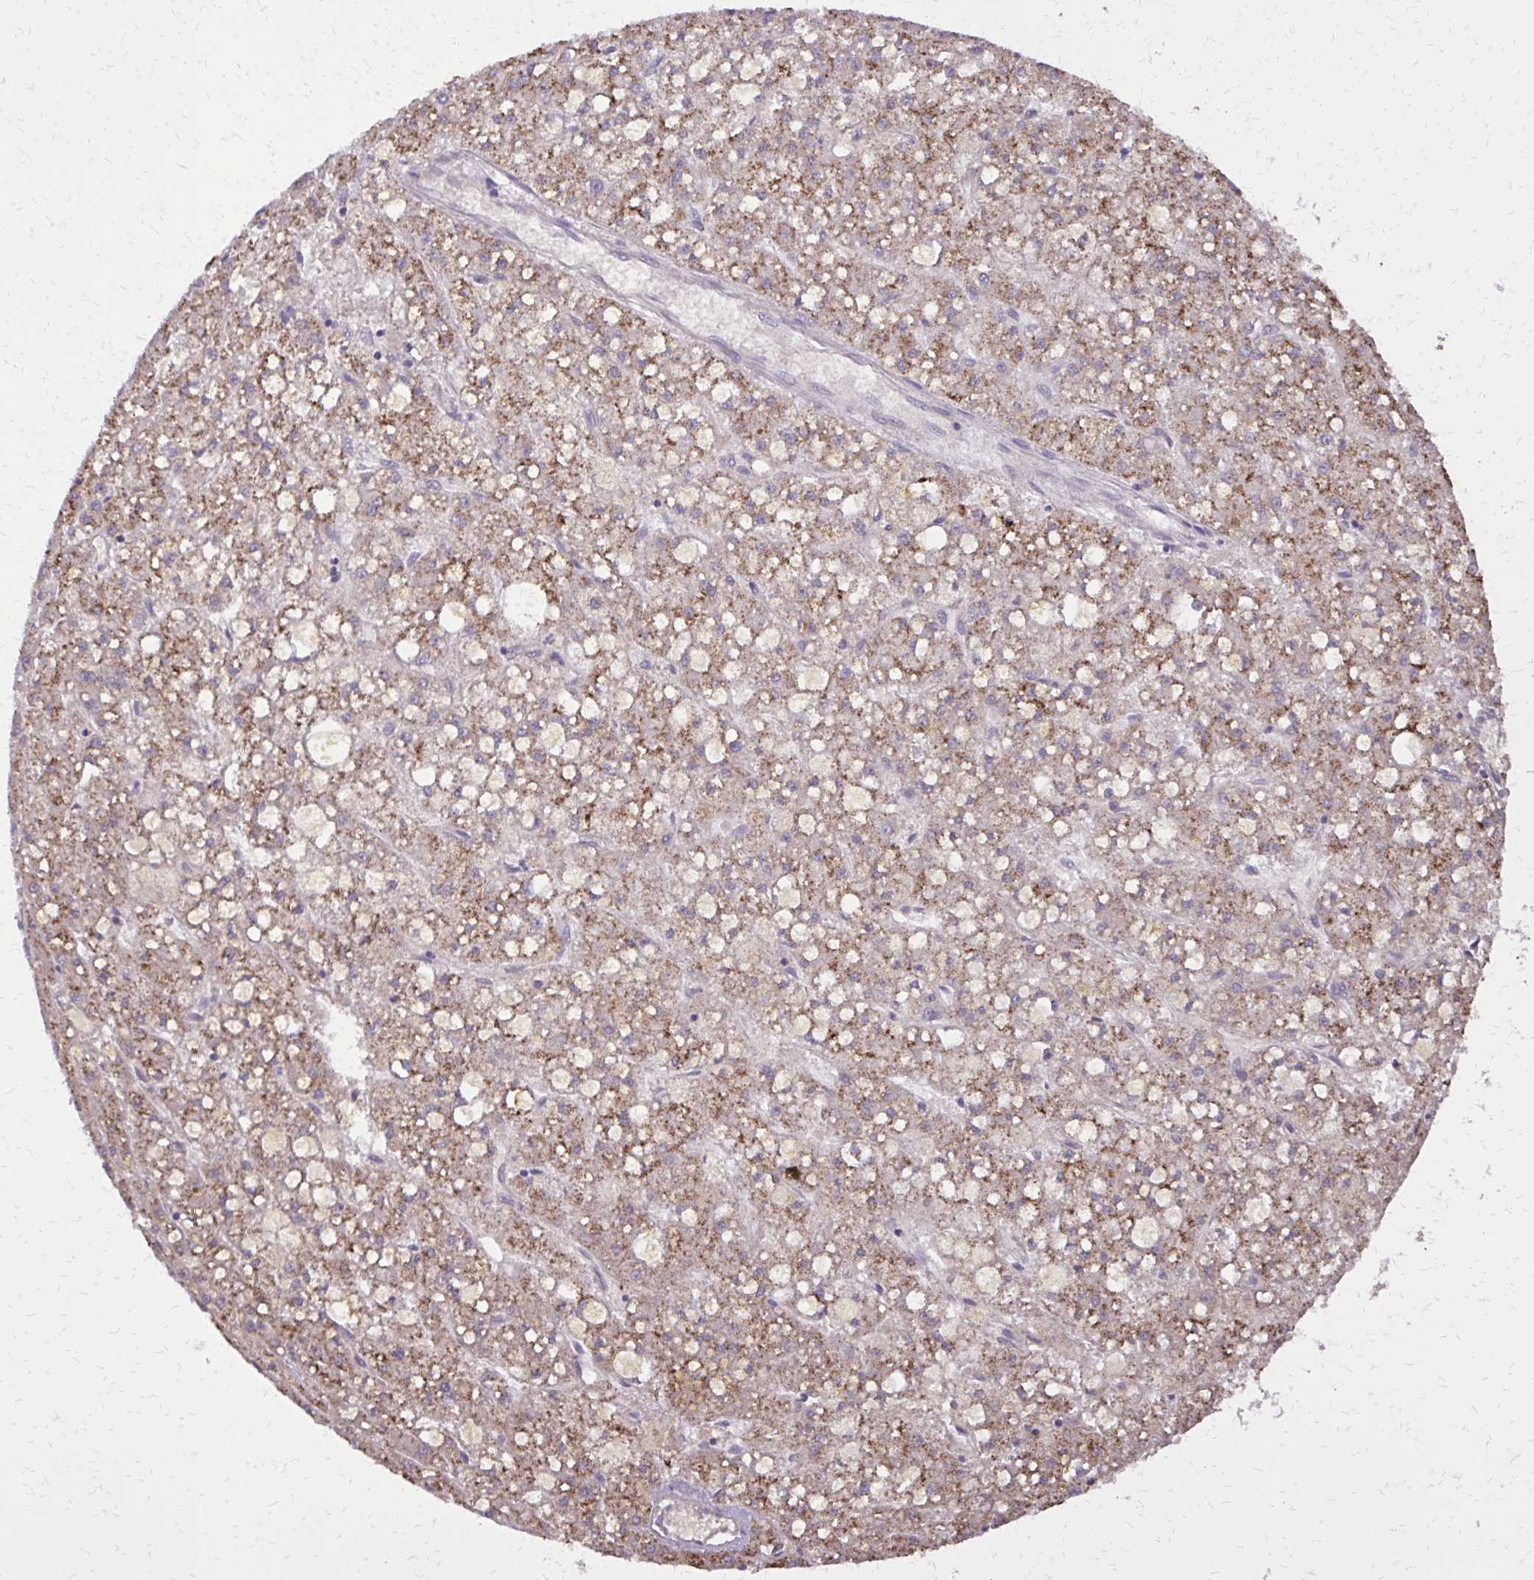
{"staining": {"intensity": "moderate", "quantity": "25%-75%", "location": "cytoplasmic/membranous"}, "tissue": "liver cancer", "cell_type": "Tumor cells", "image_type": "cancer", "snomed": [{"axis": "morphology", "description": "Carcinoma, Hepatocellular, NOS"}, {"axis": "topography", "description": "Liver"}], "caption": "A high-resolution photomicrograph shows immunohistochemistry (IHC) staining of liver hepatocellular carcinoma, which exhibits moderate cytoplasmic/membranous expression in about 25%-75% of tumor cells.", "gene": "CAT", "patient": {"sex": "male", "age": 67}}